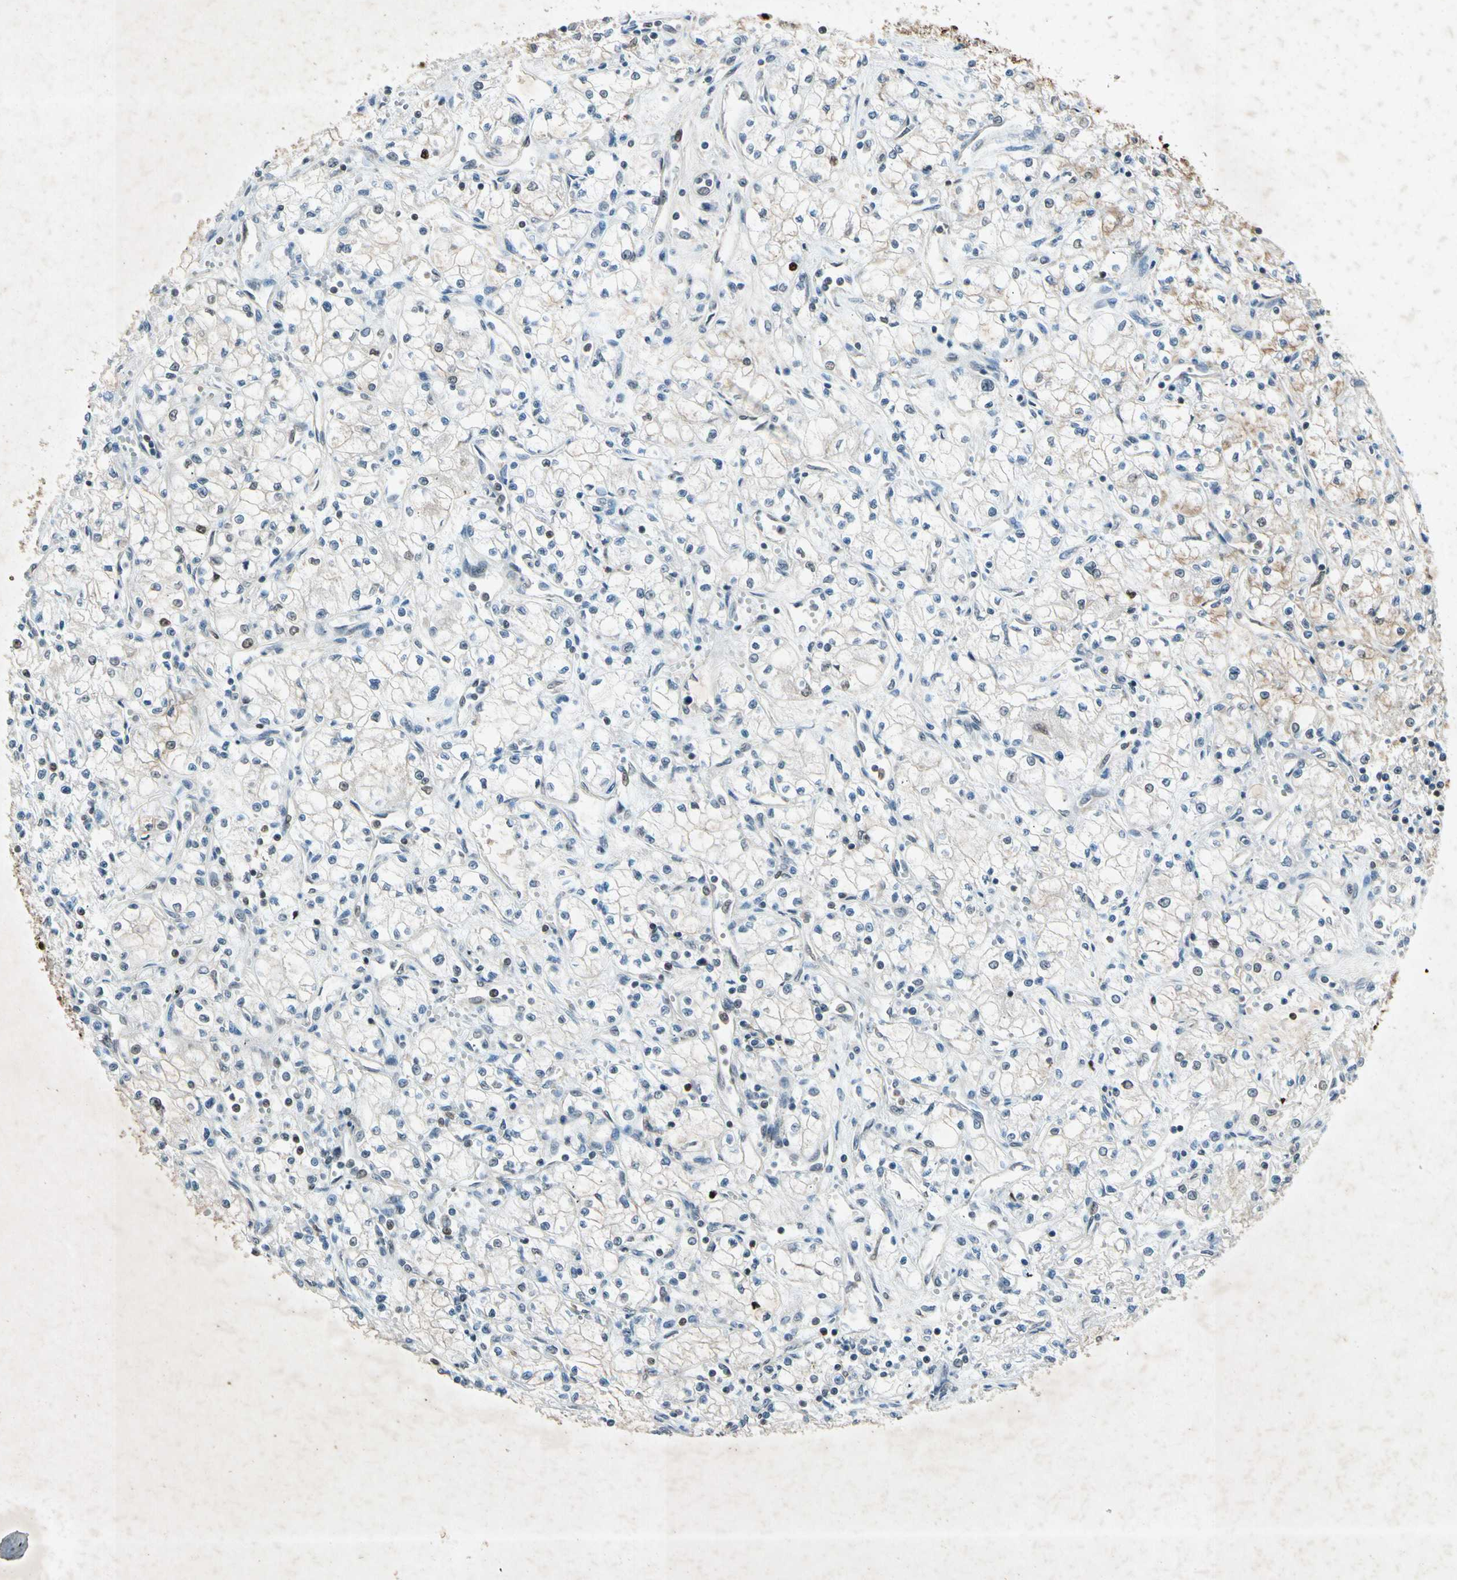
{"staining": {"intensity": "strong", "quantity": "25%-75%", "location": "nuclear"}, "tissue": "renal cancer", "cell_type": "Tumor cells", "image_type": "cancer", "snomed": [{"axis": "morphology", "description": "Normal tissue, NOS"}, {"axis": "morphology", "description": "Adenocarcinoma, NOS"}, {"axis": "topography", "description": "Kidney"}], "caption": "Approximately 25%-75% of tumor cells in renal cancer display strong nuclear protein expression as visualized by brown immunohistochemical staining.", "gene": "RNF43", "patient": {"sex": "male", "age": 59}}